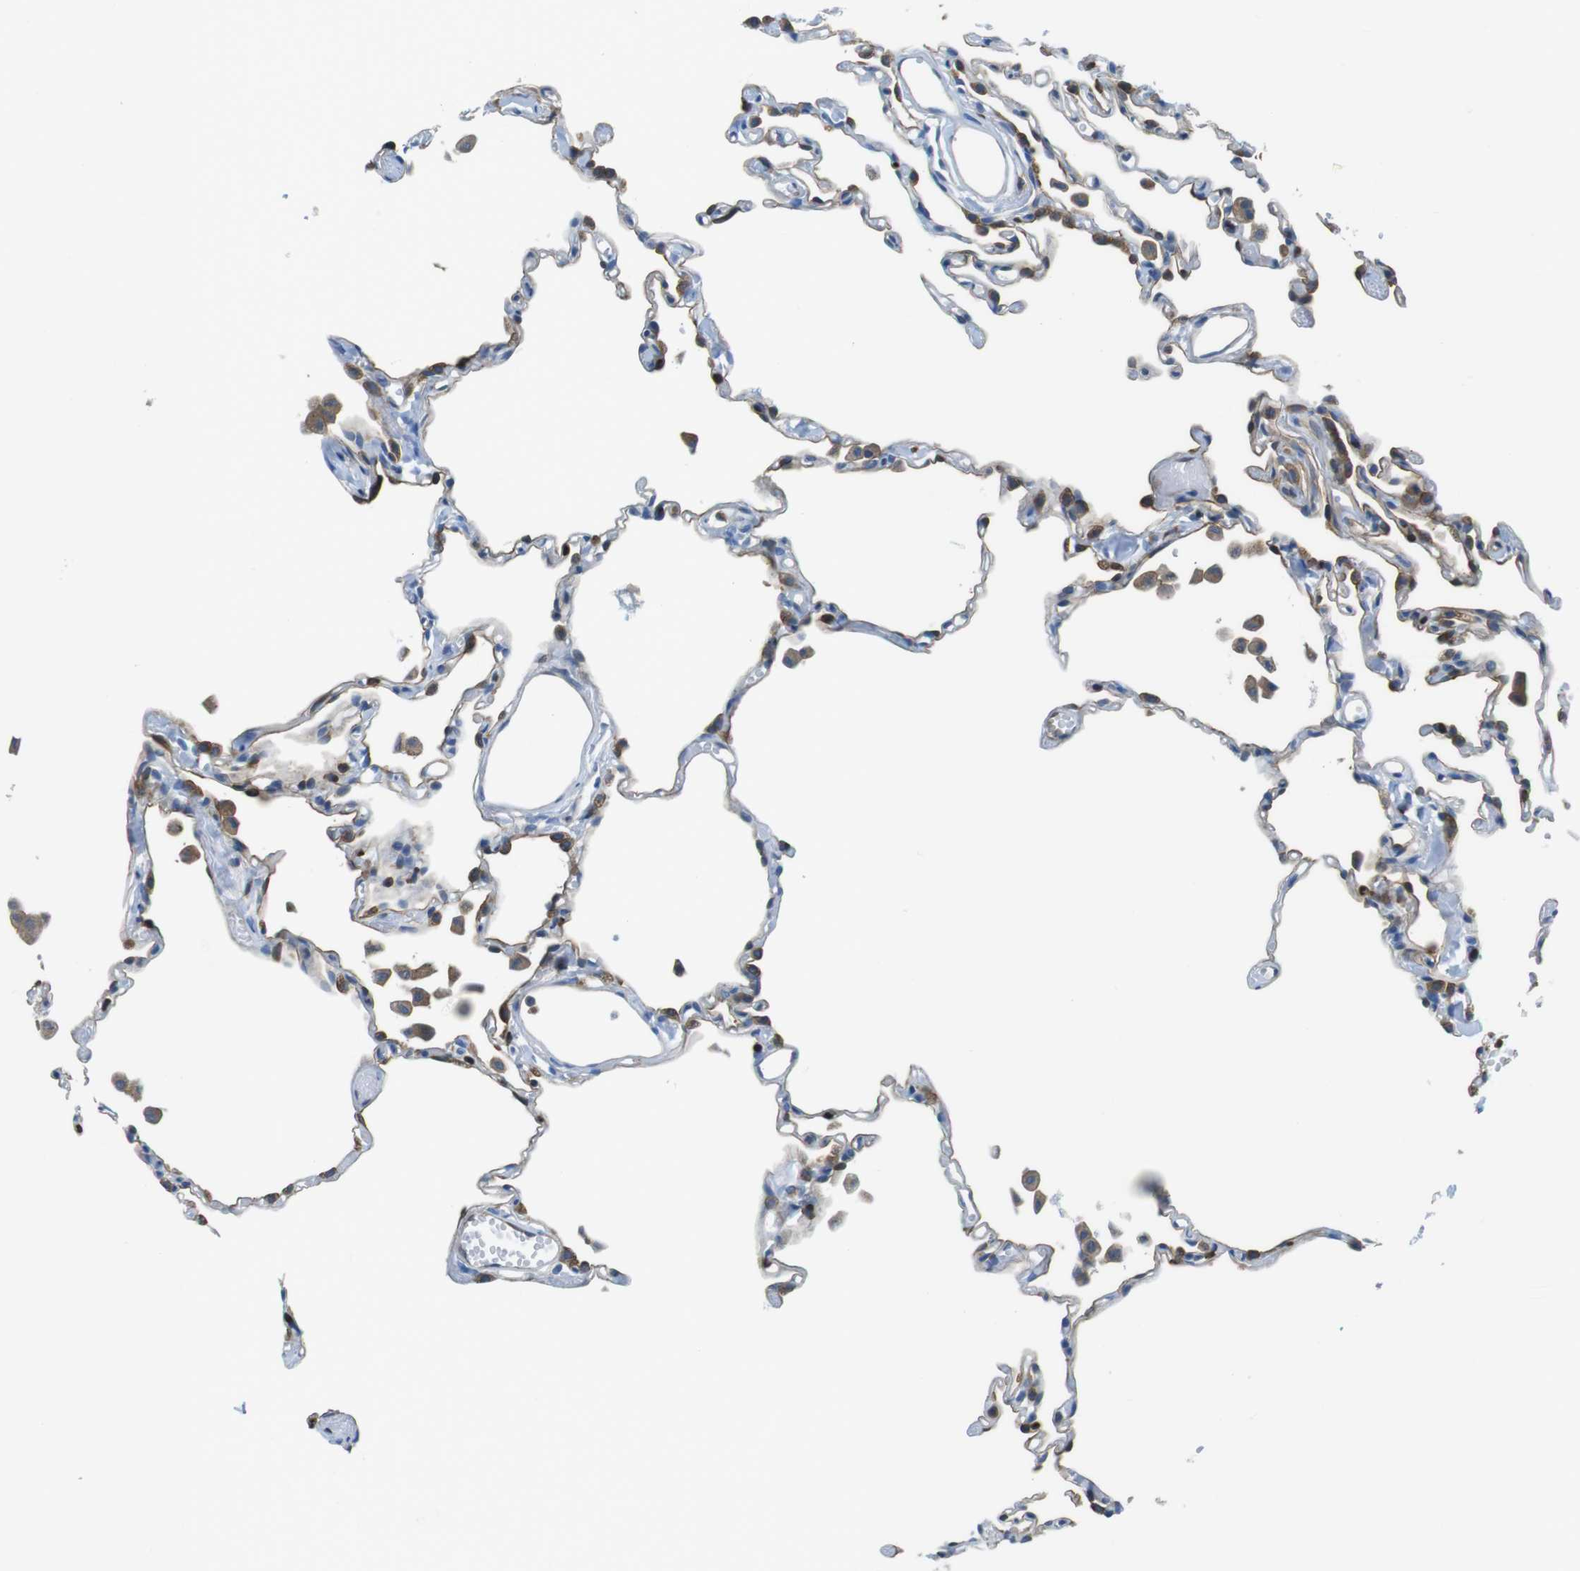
{"staining": {"intensity": "moderate", "quantity": "<25%", "location": "cytoplasmic/membranous"}, "tissue": "lung", "cell_type": "Alveolar cells", "image_type": "normal", "snomed": [{"axis": "morphology", "description": "Normal tissue, NOS"}, {"axis": "topography", "description": "Lung"}], "caption": "Brown immunohistochemical staining in normal lung reveals moderate cytoplasmic/membranous staining in about <25% of alveolar cells.", "gene": "TES", "patient": {"sex": "female", "age": 49}}